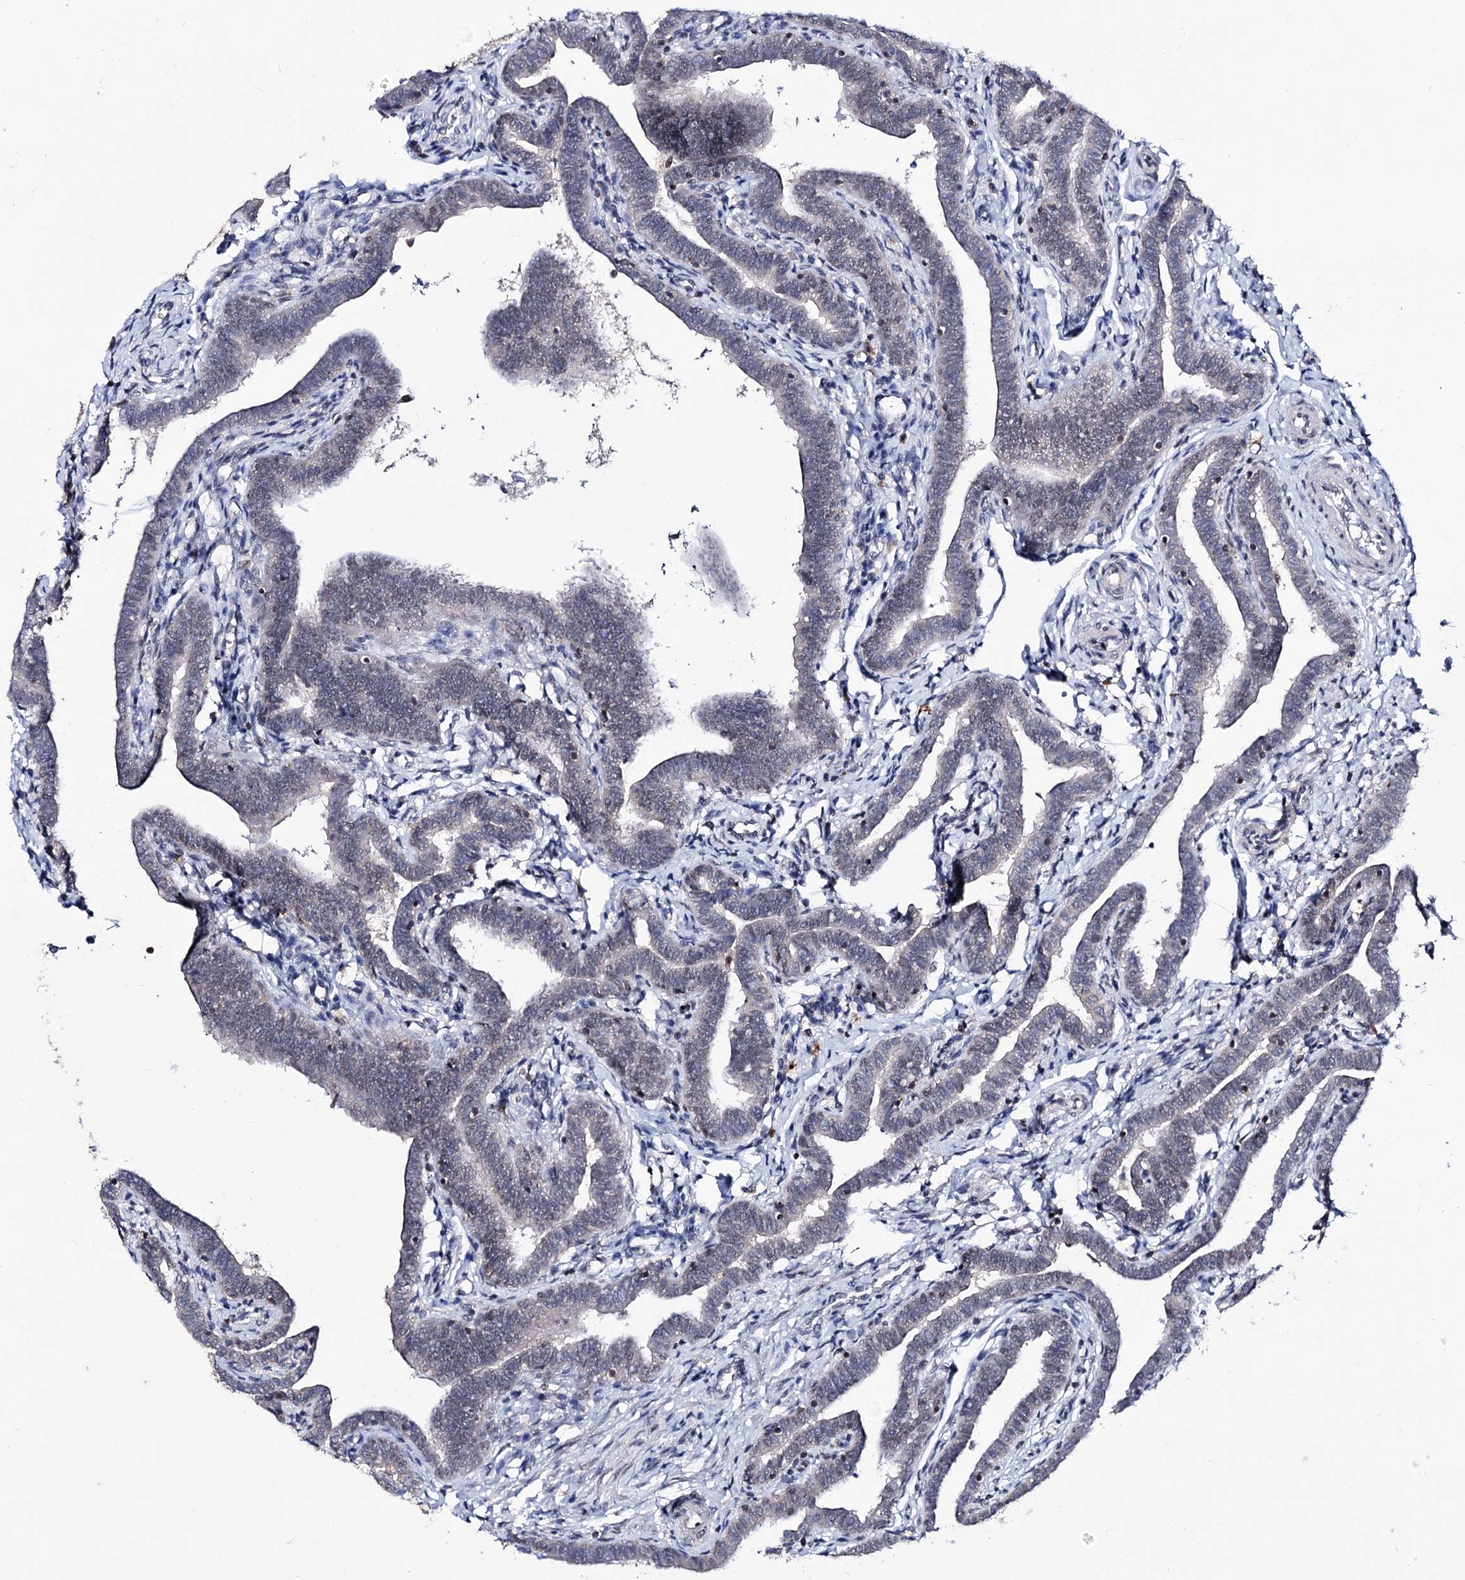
{"staining": {"intensity": "weak", "quantity": "25%-75%", "location": "nuclear"}, "tissue": "fallopian tube", "cell_type": "Glandular cells", "image_type": "normal", "snomed": [{"axis": "morphology", "description": "Normal tissue, NOS"}, {"axis": "topography", "description": "Fallopian tube"}], "caption": "Fallopian tube was stained to show a protein in brown. There is low levels of weak nuclear positivity in about 25%-75% of glandular cells. (DAB (3,3'-diaminobenzidine) = brown stain, brightfield microscopy at high magnification).", "gene": "SMCHD1", "patient": {"sex": "female", "age": 36}}